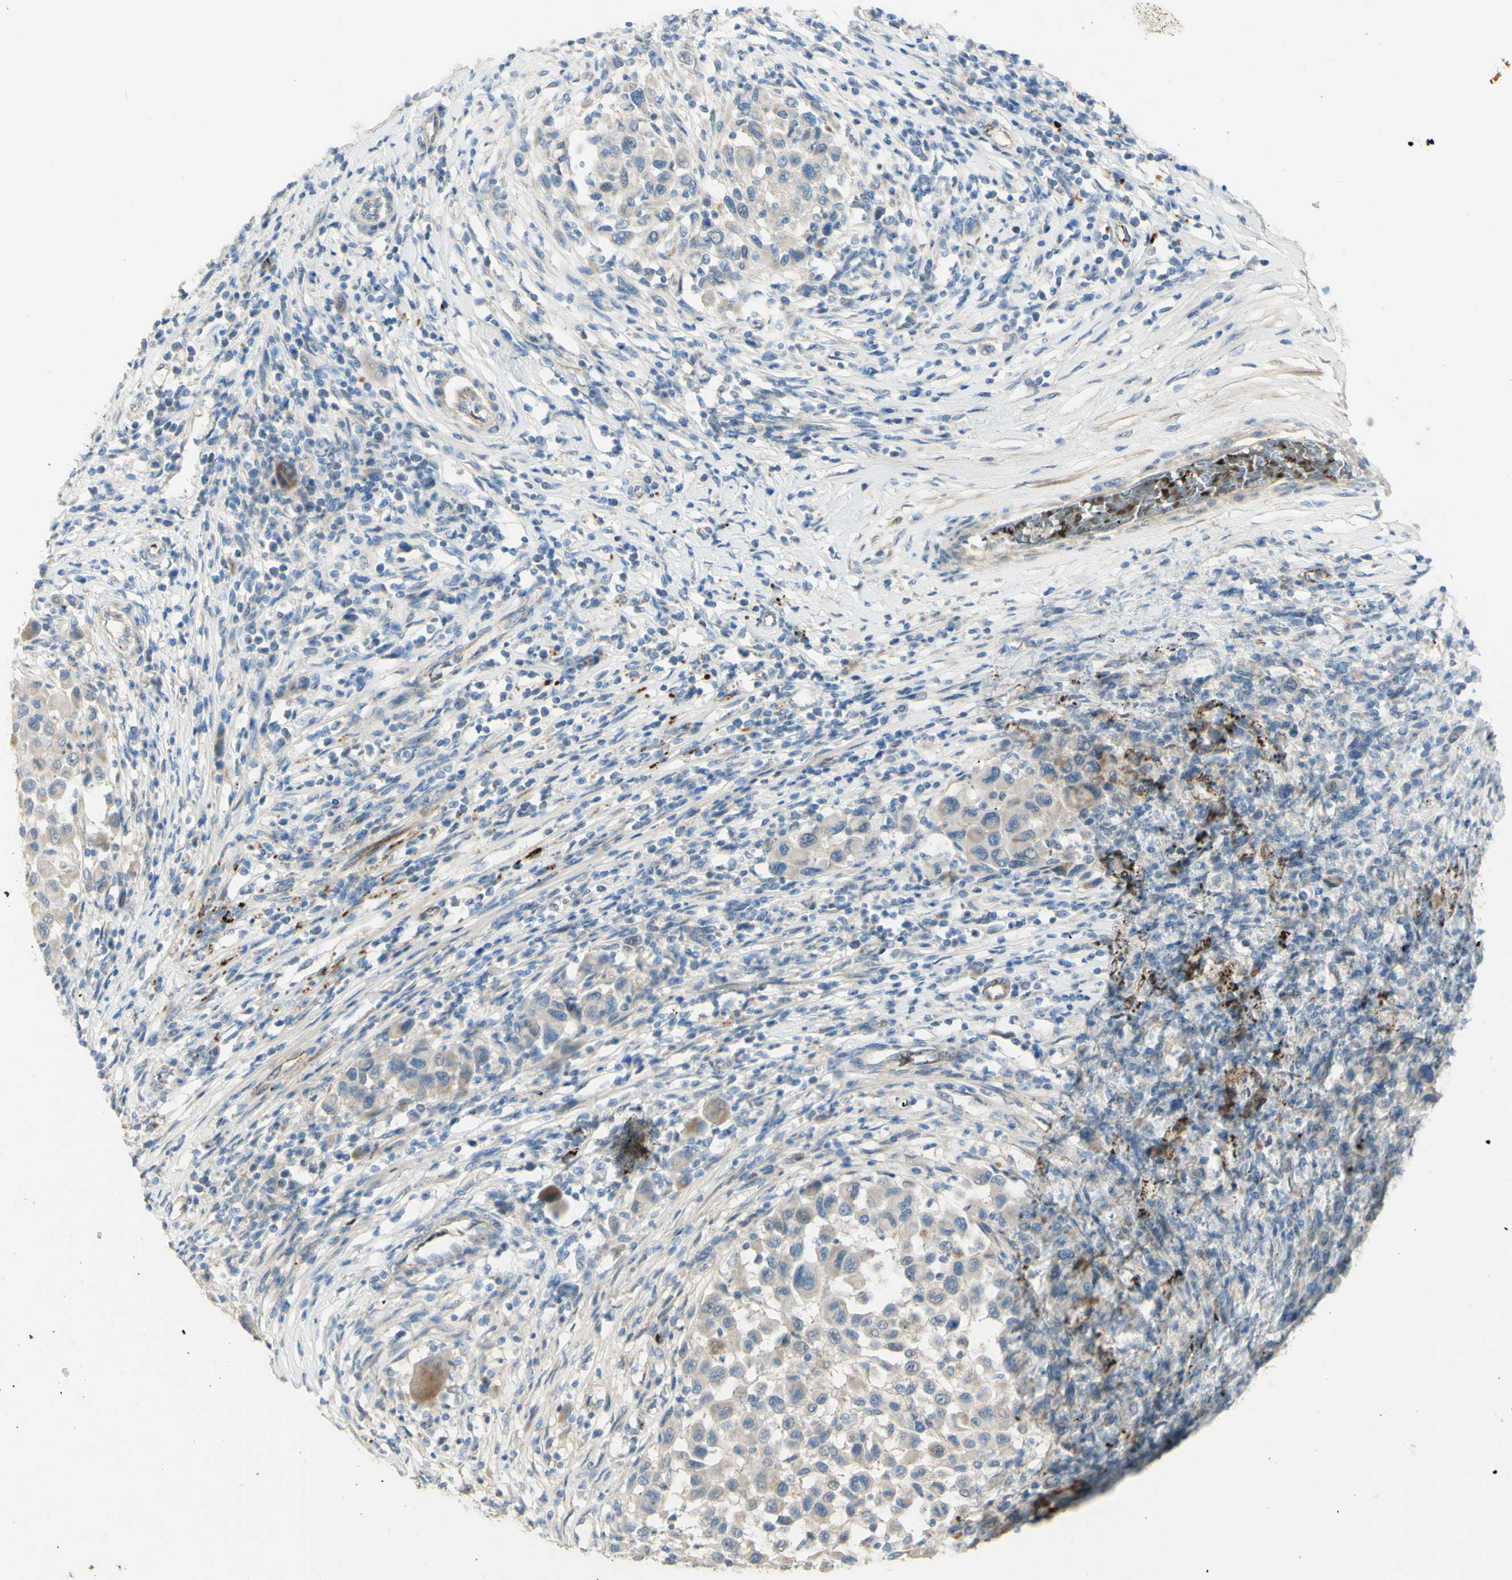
{"staining": {"intensity": "weak", "quantity": "<25%", "location": "cytoplasmic/membranous"}, "tissue": "melanoma", "cell_type": "Tumor cells", "image_type": "cancer", "snomed": [{"axis": "morphology", "description": "Malignant melanoma, Metastatic site"}, {"axis": "topography", "description": "Lymph node"}], "caption": "Tumor cells are negative for brown protein staining in malignant melanoma (metastatic site). (Stains: DAB immunohistochemistry with hematoxylin counter stain, Microscopy: brightfield microscopy at high magnification).", "gene": "GAN", "patient": {"sex": "male", "age": 61}}